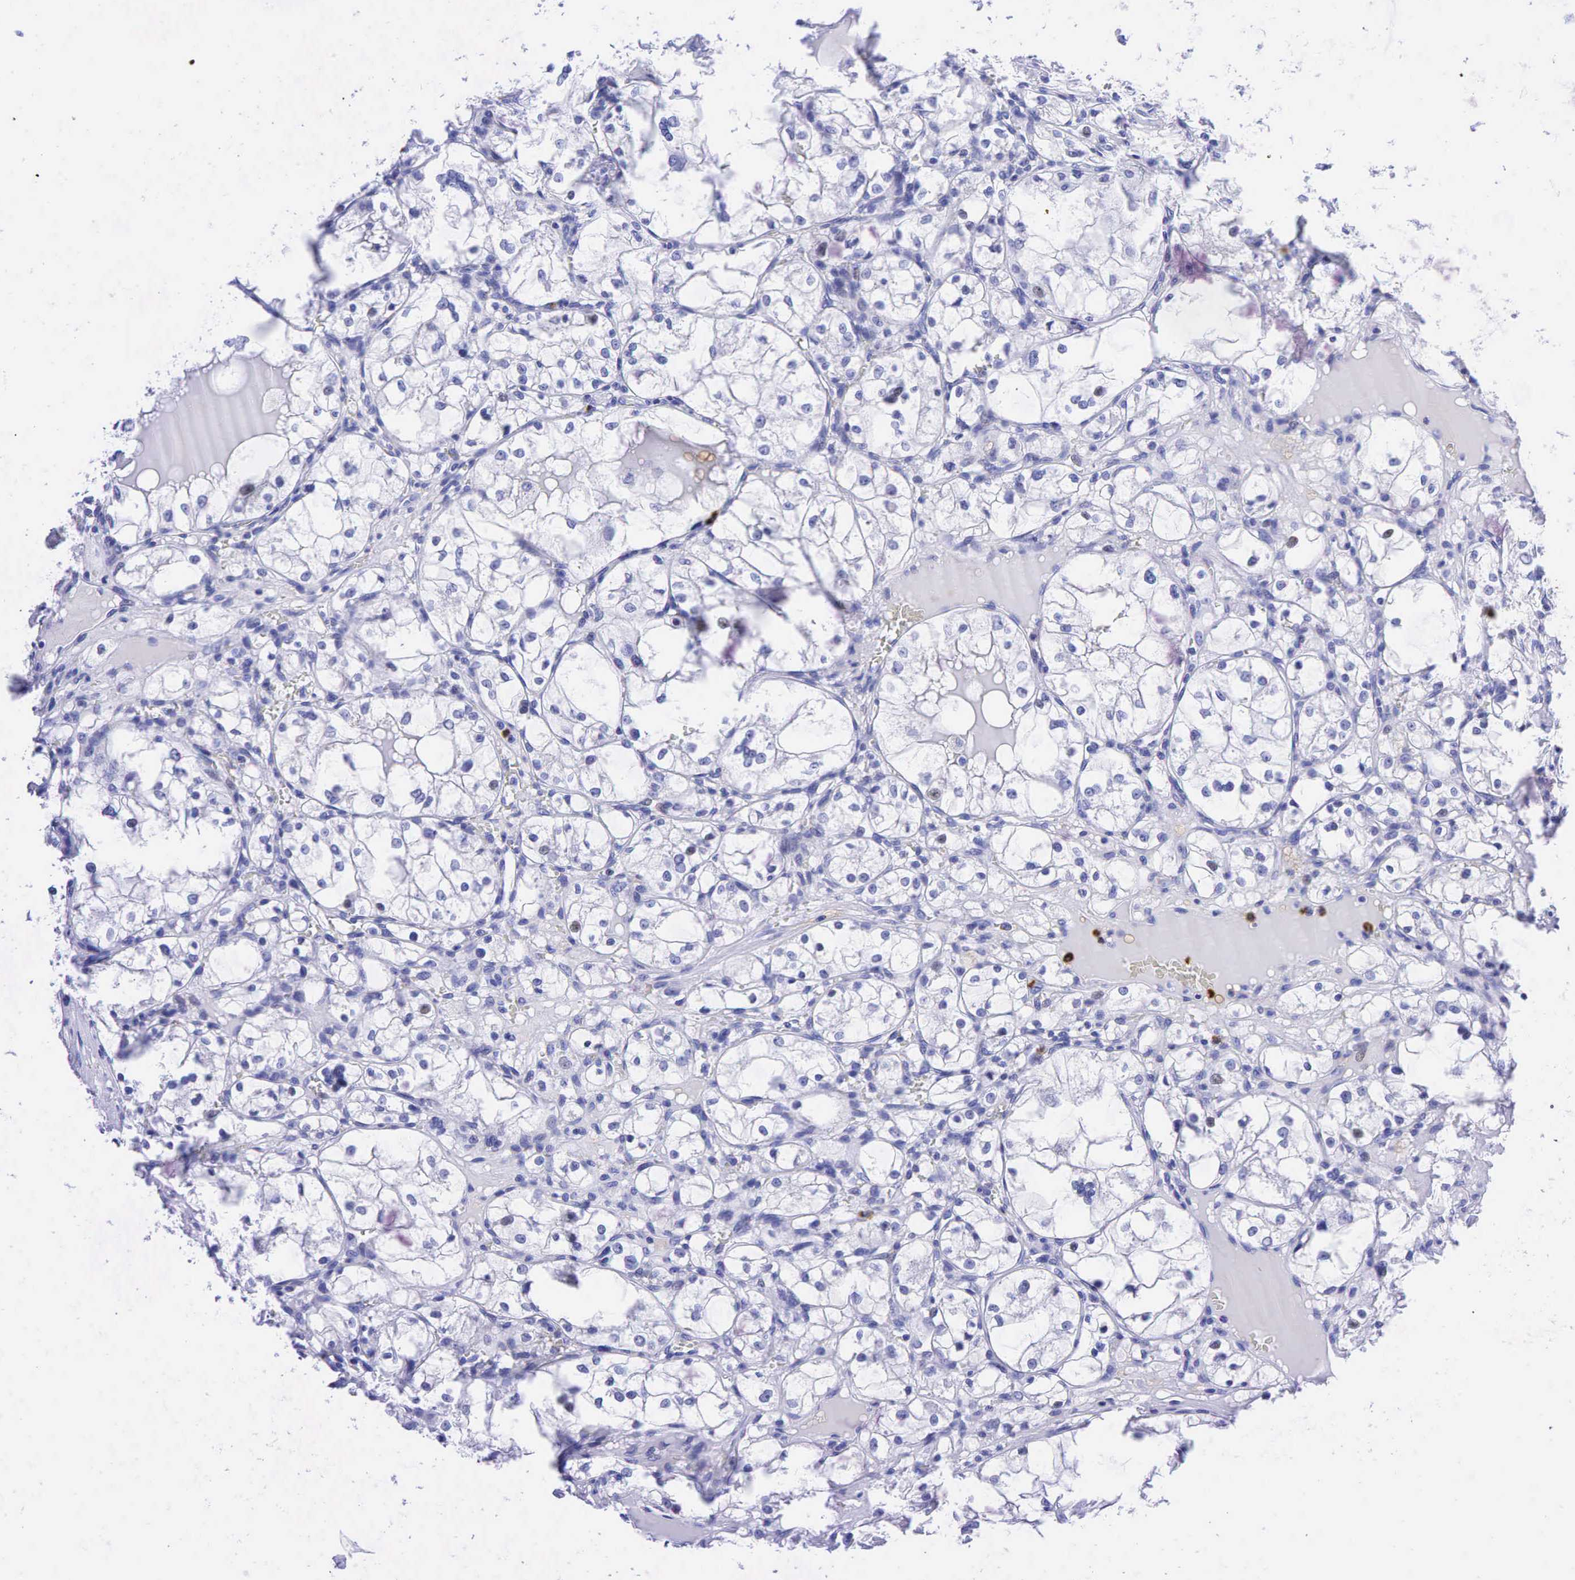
{"staining": {"intensity": "weak", "quantity": "<25%", "location": "nuclear"}, "tissue": "renal cancer", "cell_type": "Tumor cells", "image_type": "cancer", "snomed": [{"axis": "morphology", "description": "Adenocarcinoma, NOS"}, {"axis": "topography", "description": "Kidney"}], "caption": "Tumor cells show no significant positivity in adenocarcinoma (renal). (DAB immunohistochemistry with hematoxylin counter stain).", "gene": "FUT4", "patient": {"sex": "male", "age": 61}}